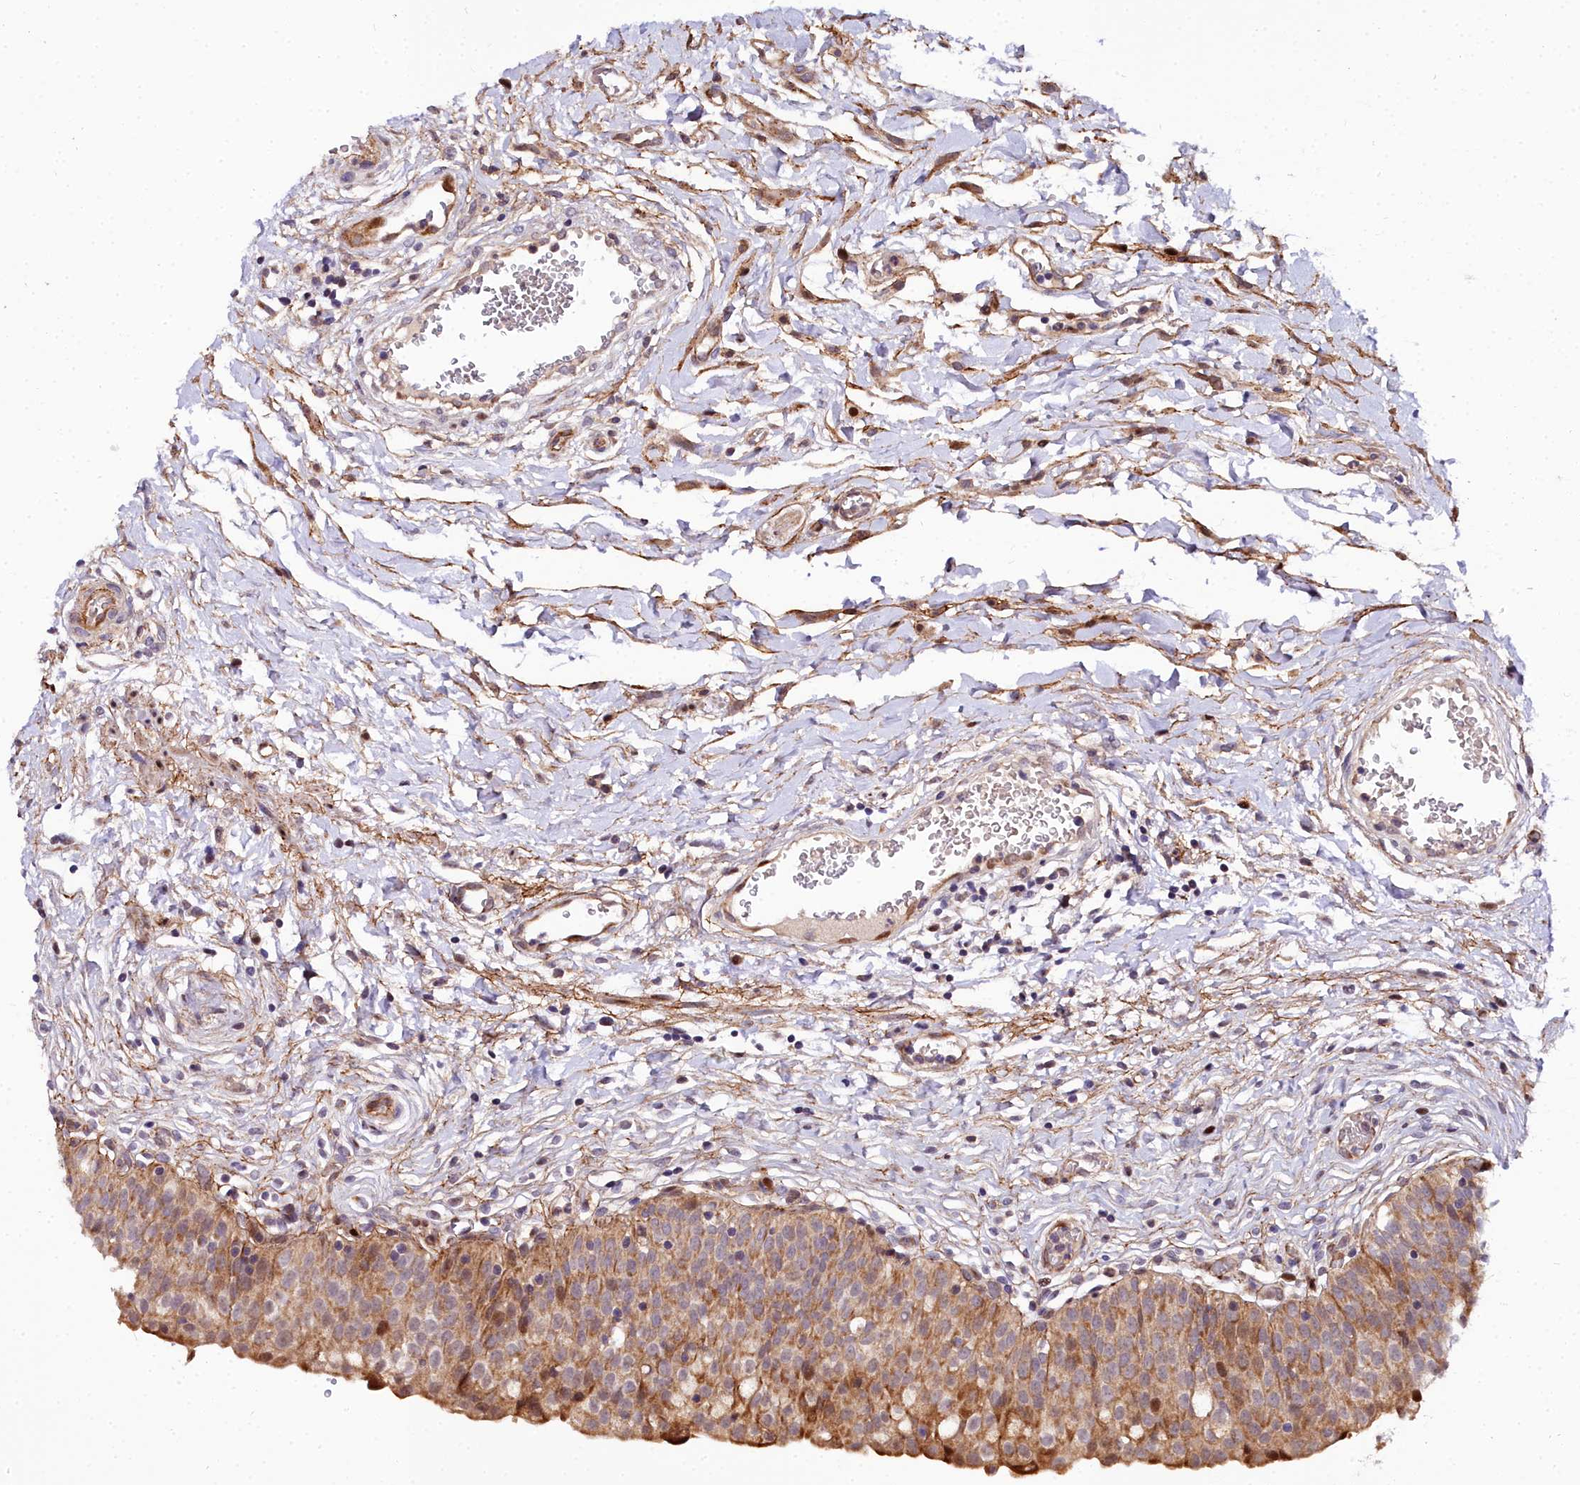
{"staining": {"intensity": "moderate", "quantity": ">75%", "location": "cytoplasmic/membranous,nuclear"}, "tissue": "urinary bladder", "cell_type": "Urothelial cells", "image_type": "normal", "snomed": [{"axis": "morphology", "description": "Normal tissue, NOS"}, {"axis": "topography", "description": "Urinary bladder"}], "caption": "Urinary bladder stained for a protein demonstrates moderate cytoplasmic/membranous,nuclear positivity in urothelial cells. Using DAB (brown) and hematoxylin (blue) stains, captured at high magnification using brightfield microscopy.", "gene": "MRPS11", "patient": {"sex": "male", "age": 55}}